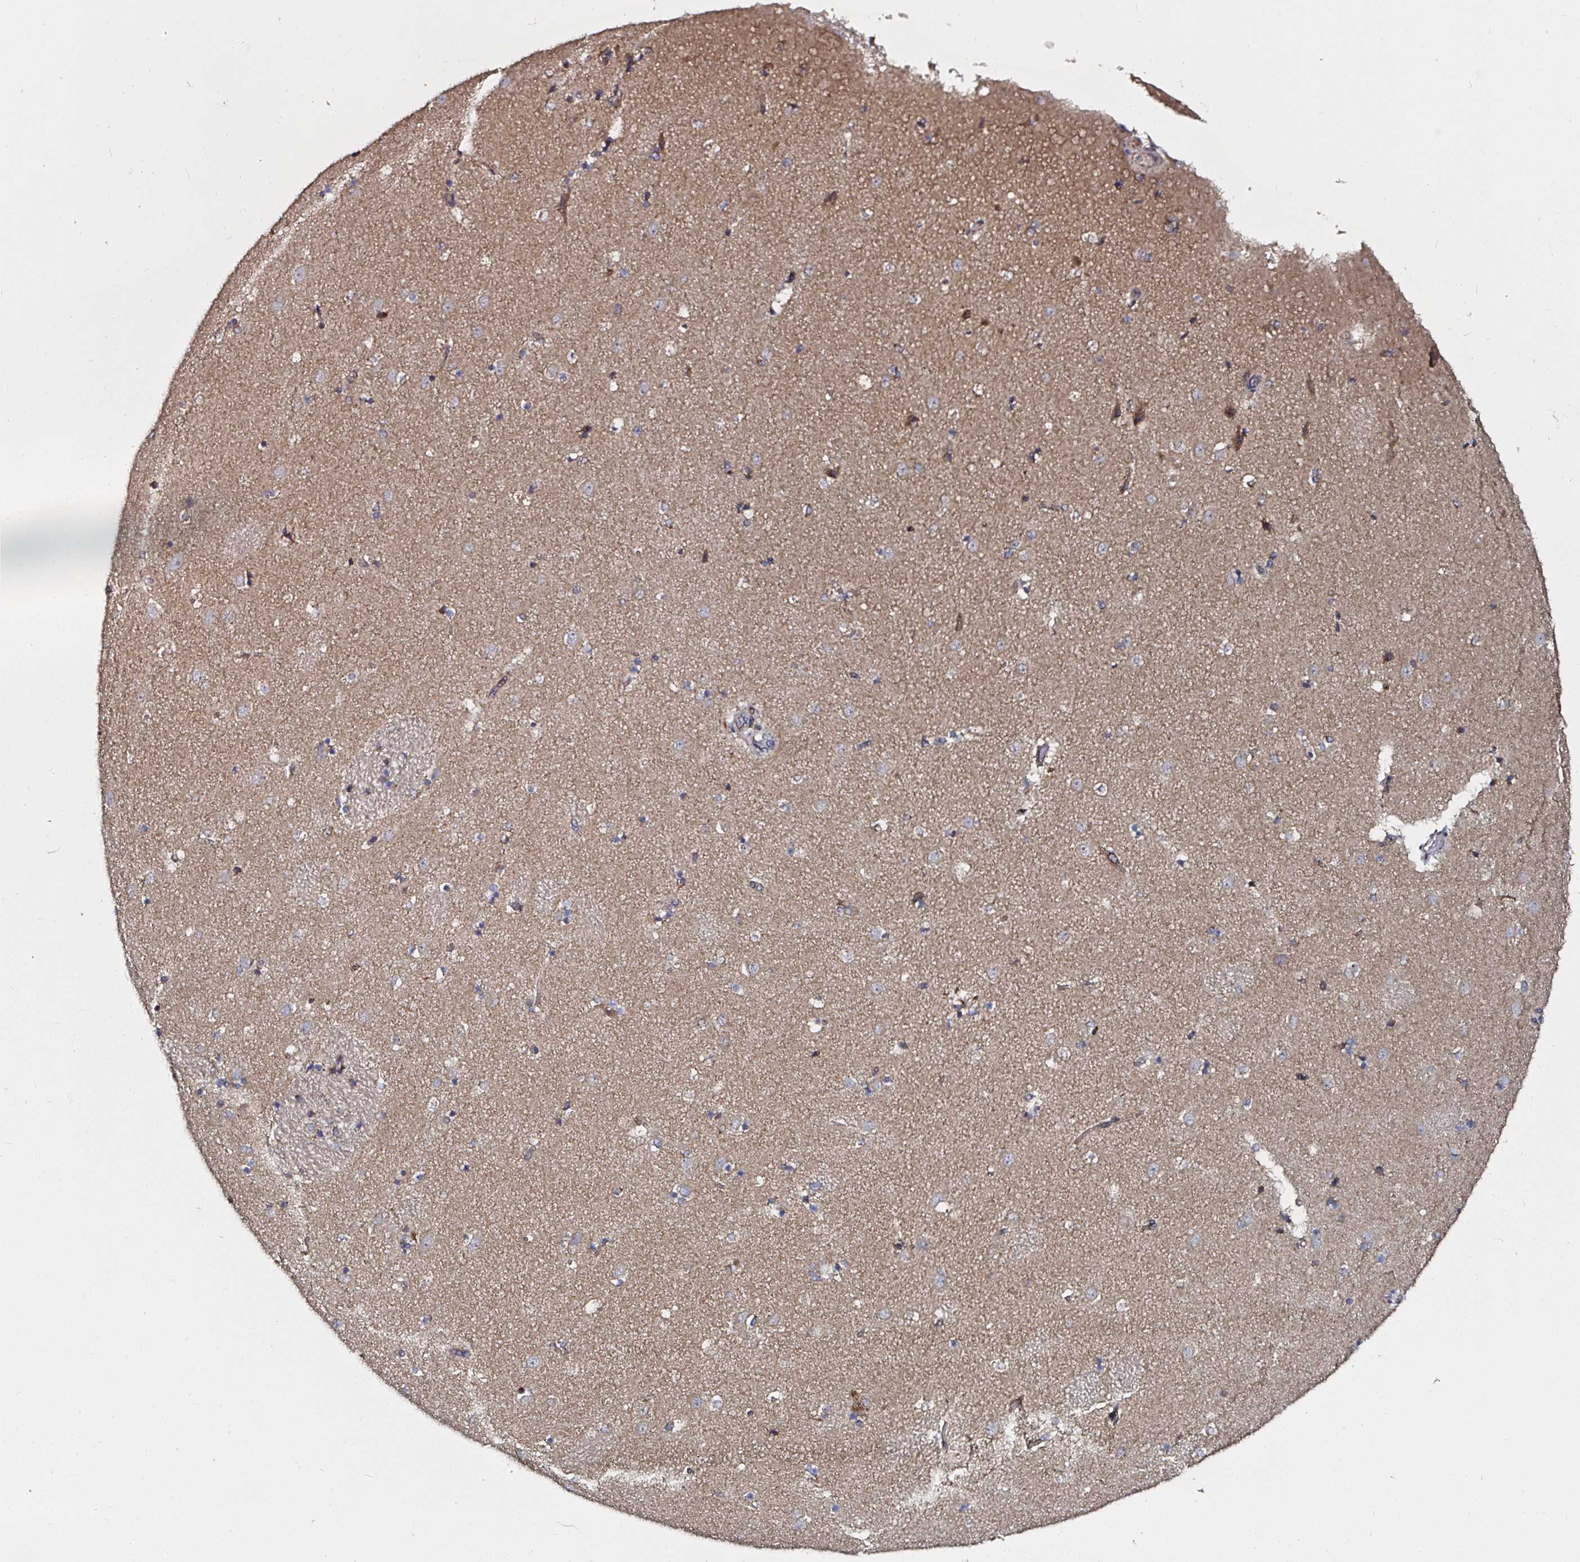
{"staining": {"intensity": "weak", "quantity": "25%-75%", "location": "cytoplasmic/membranous"}, "tissue": "caudate", "cell_type": "Glial cells", "image_type": "normal", "snomed": [{"axis": "morphology", "description": "Normal tissue, NOS"}, {"axis": "topography", "description": "Lateral ventricle wall"}], "caption": "High-magnification brightfield microscopy of unremarkable caudate stained with DAB (brown) and counterstained with hematoxylin (blue). glial cells exhibit weak cytoplasmic/membranous positivity is appreciated in approximately25%-75% of cells. The staining is performed using DAB (3,3'-diaminobenzidine) brown chromogen to label protein expression. The nuclei are counter-stained blue using hematoxylin.", "gene": "ATAD3A", "patient": {"sex": "male", "age": 37}}